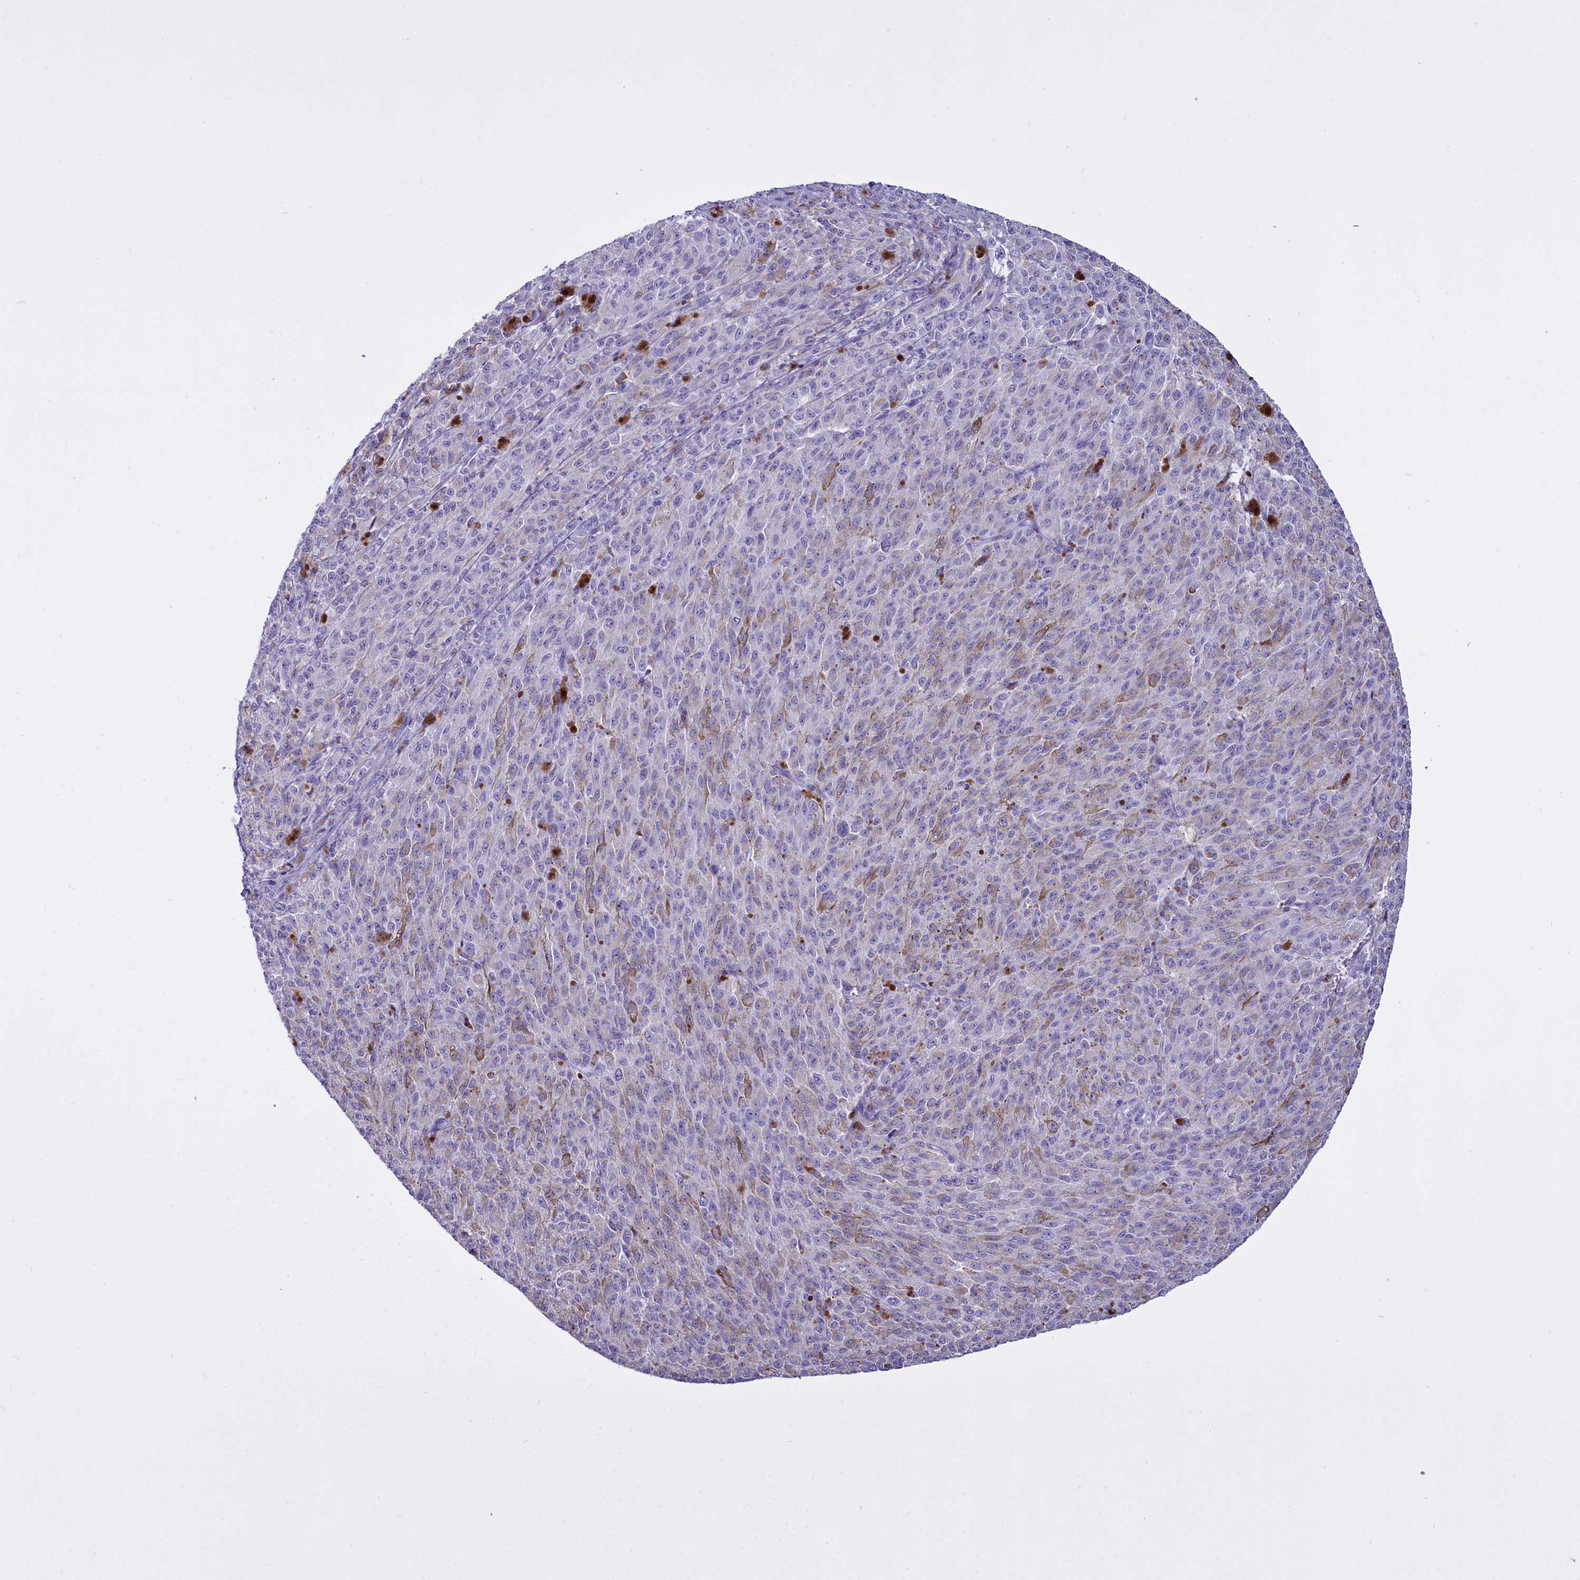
{"staining": {"intensity": "negative", "quantity": "none", "location": "none"}, "tissue": "melanoma", "cell_type": "Tumor cells", "image_type": "cancer", "snomed": [{"axis": "morphology", "description": "Malignant melanoma, NOS"}, {"axis": "topography", "description": "Skin"}], "caption": "IHC photomicrograph of neoplastic tissue: human melanoma stained with DAB (3,3'-diaminobenzidine) exhibits no significant protein positivity in tumor cells. (Stains: DAB immunohistochemistry (IHC) with hematoxylin counter stain, Microscopy: brightfield microscopy at high magnification).", "gene": "CD5", "patient": {"sex": "female", "age": 52}}